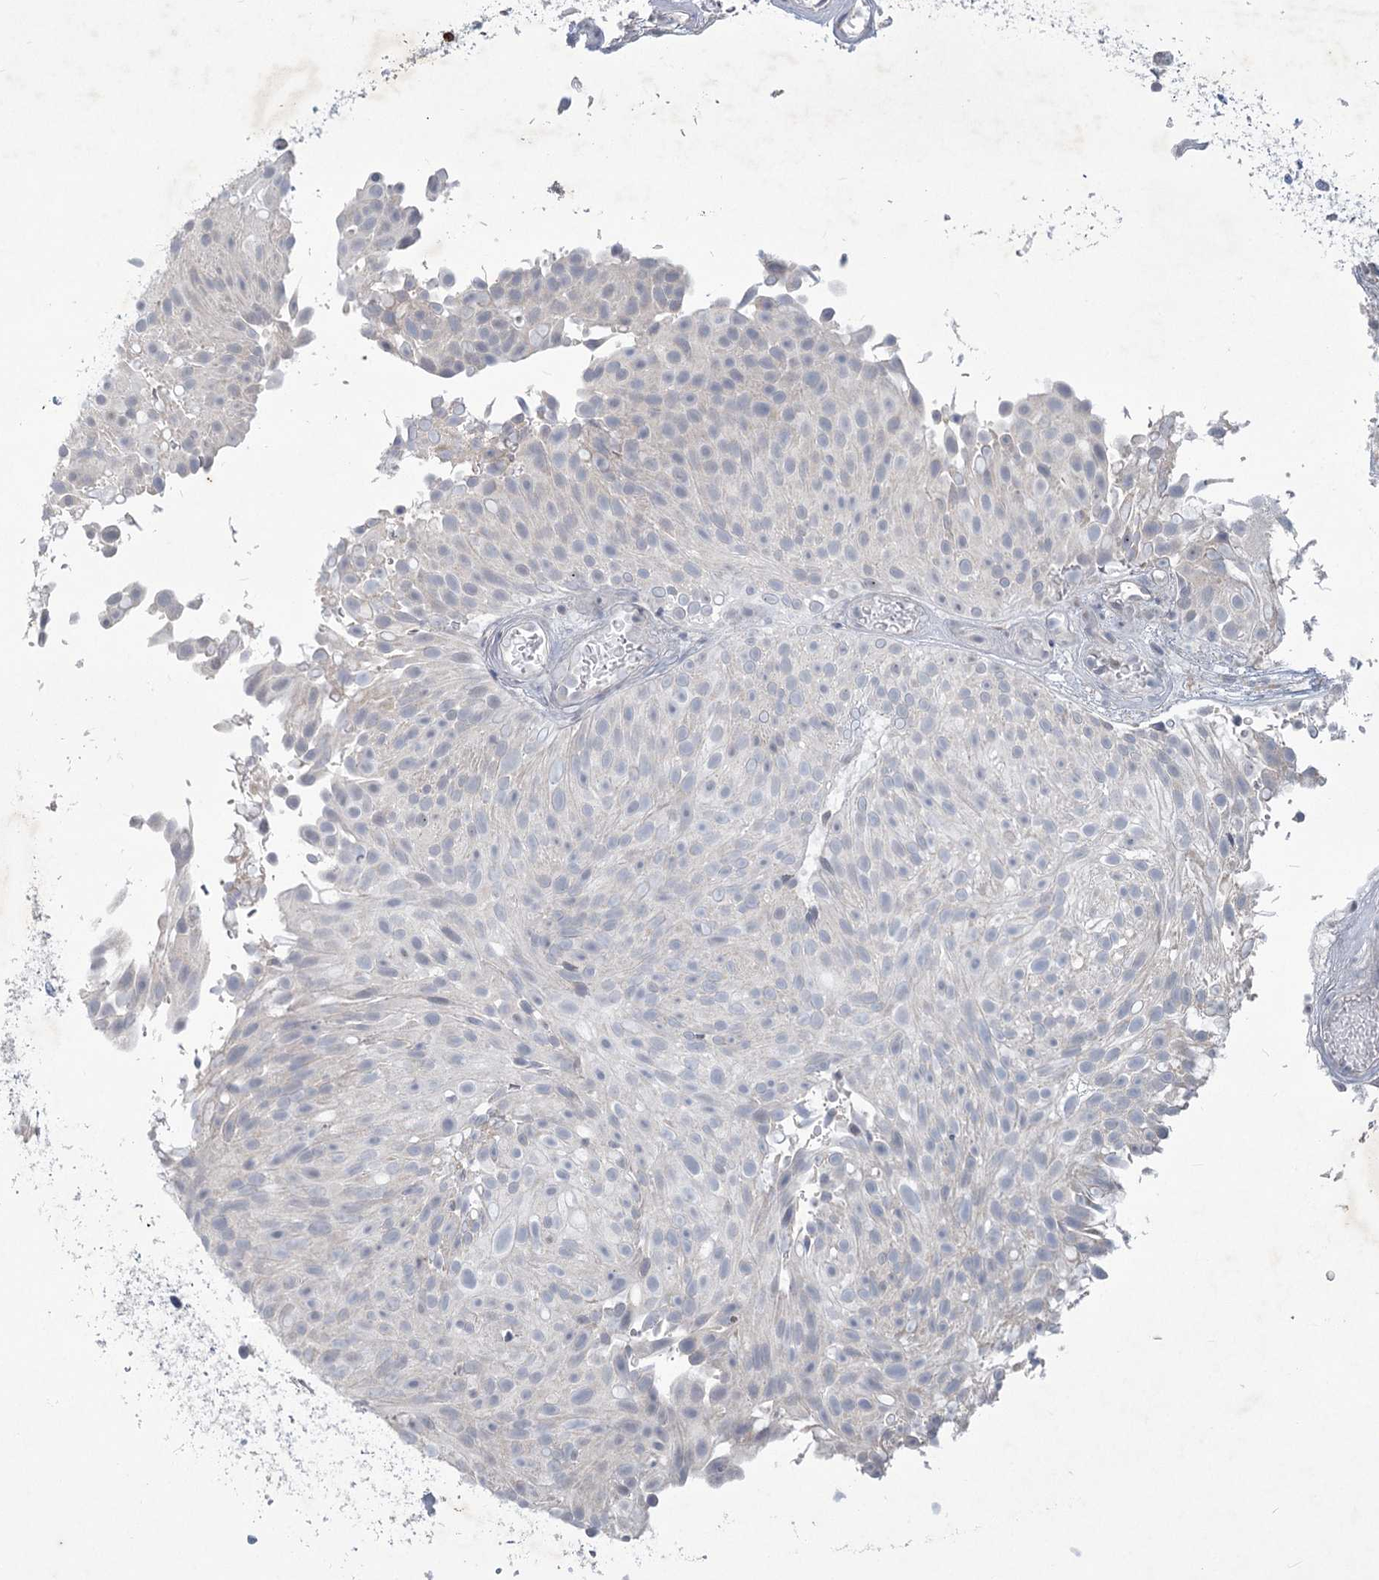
{"staining": {"intensity": "negative", "quantity": "none", "location": "none"}, "tissue": "urothelial cancer", "cell_type": "Tumor cells", "image_type": "cancer", "snomed": [{"axis": "morphology", "description": "Urothelial carcinoma, Low grade"}, {"axis": "topography", "description": "Urinary bladder"}], "caption": "Protein analysis of low-grade urothelial carcinoma exhibits no significant expression in tumor cells.", "gene": "PLA2G12A", "patient": {"sex": "male", "age": 78}}